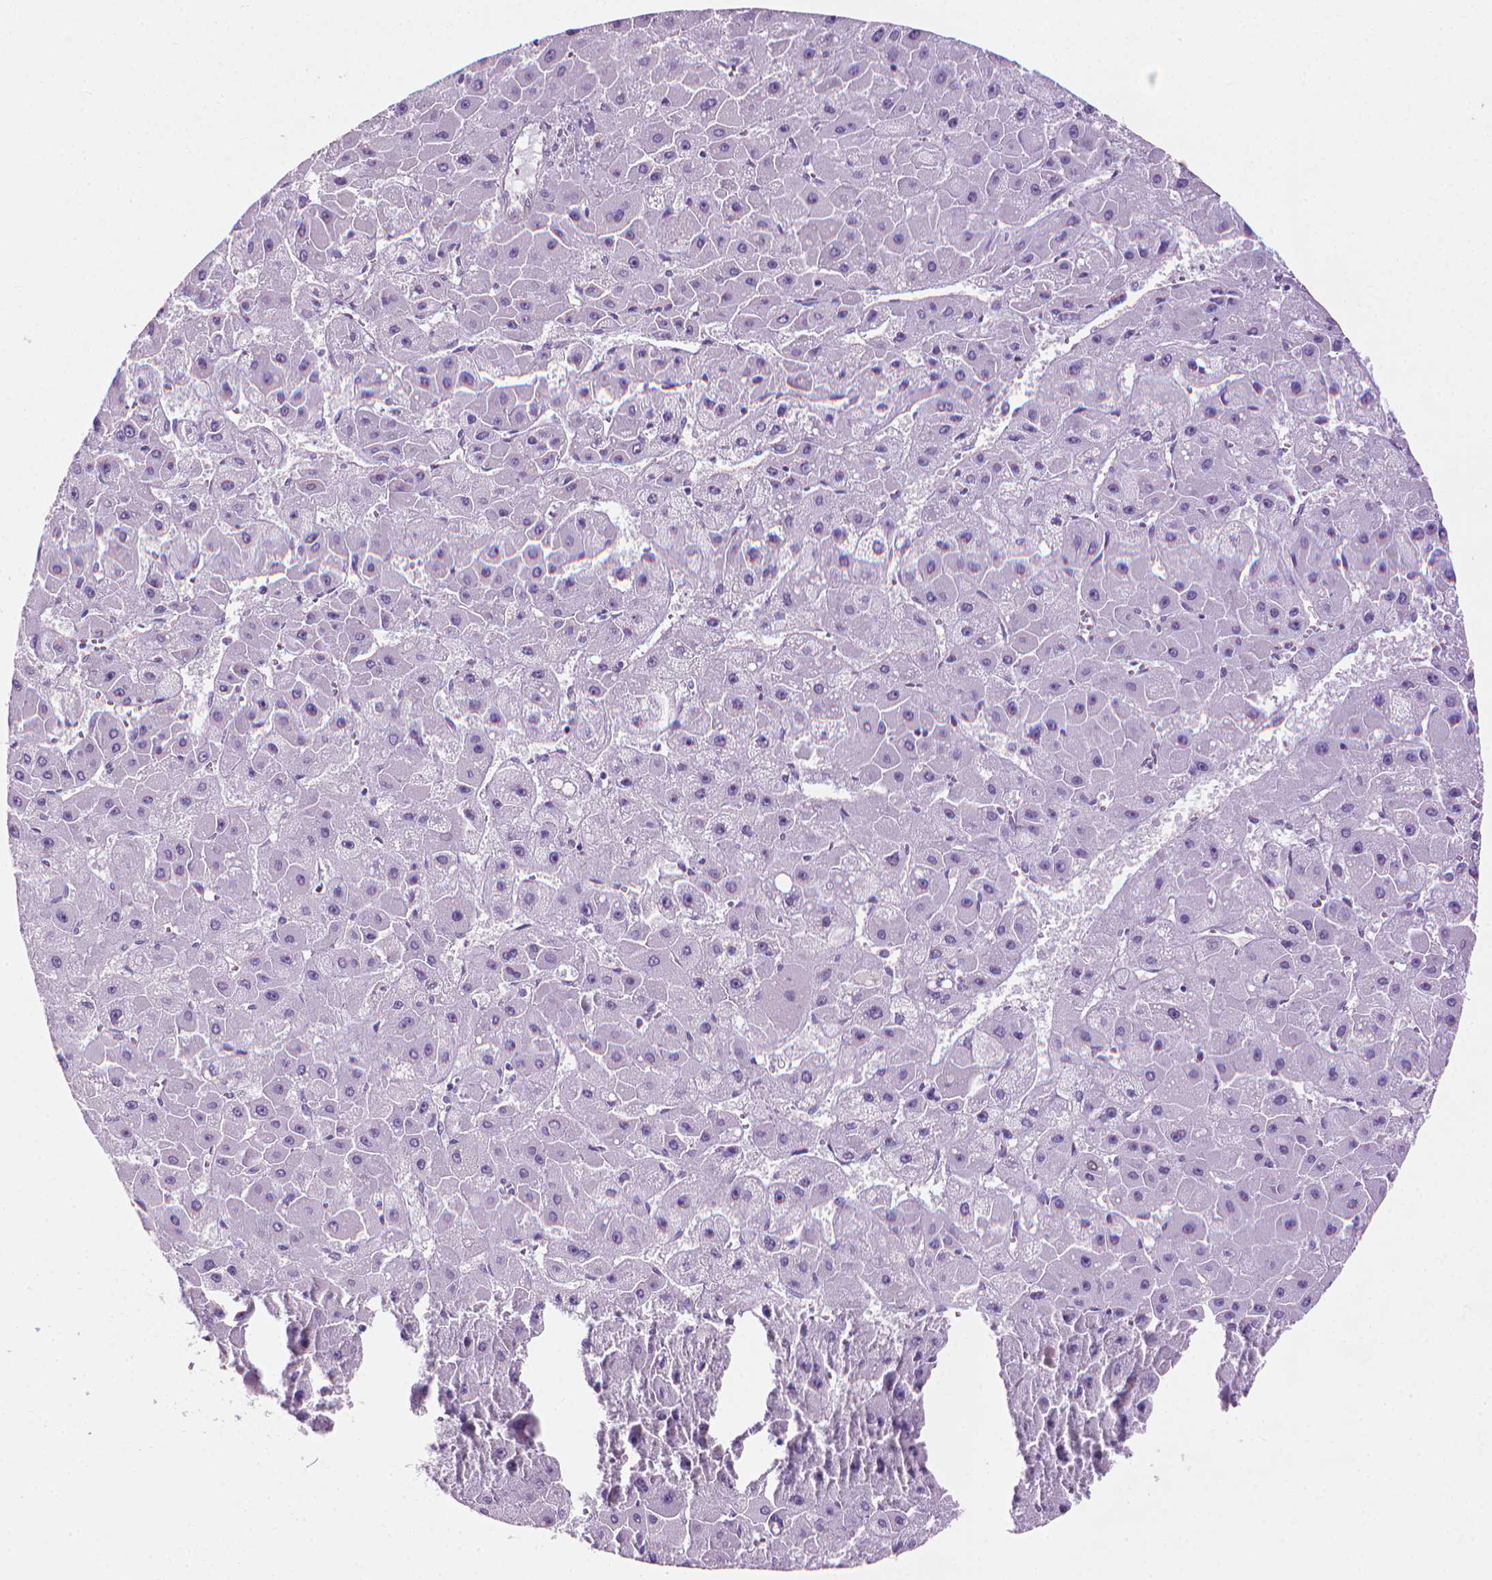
{"staining": {"intensity": "negative", "quantity": "none", "location": "none"}, "tissue": "liver cancer", "cell_type": "Tumor cells", "image_type": "cancer", "snomed": [{"axis": "morphology", "description": "Carcinoma, Hepatocellular, NOS"}, {"axis": "topography", "description": "Liver"}], "caption": "A high-resolution histopathology image shows immunohistochemistry staining of hepatocellular carcinoma (liver), which displays no significant expression in tumor cells.", "gene": "KRT73", "patient": {"sex": "female", "age": 25}}